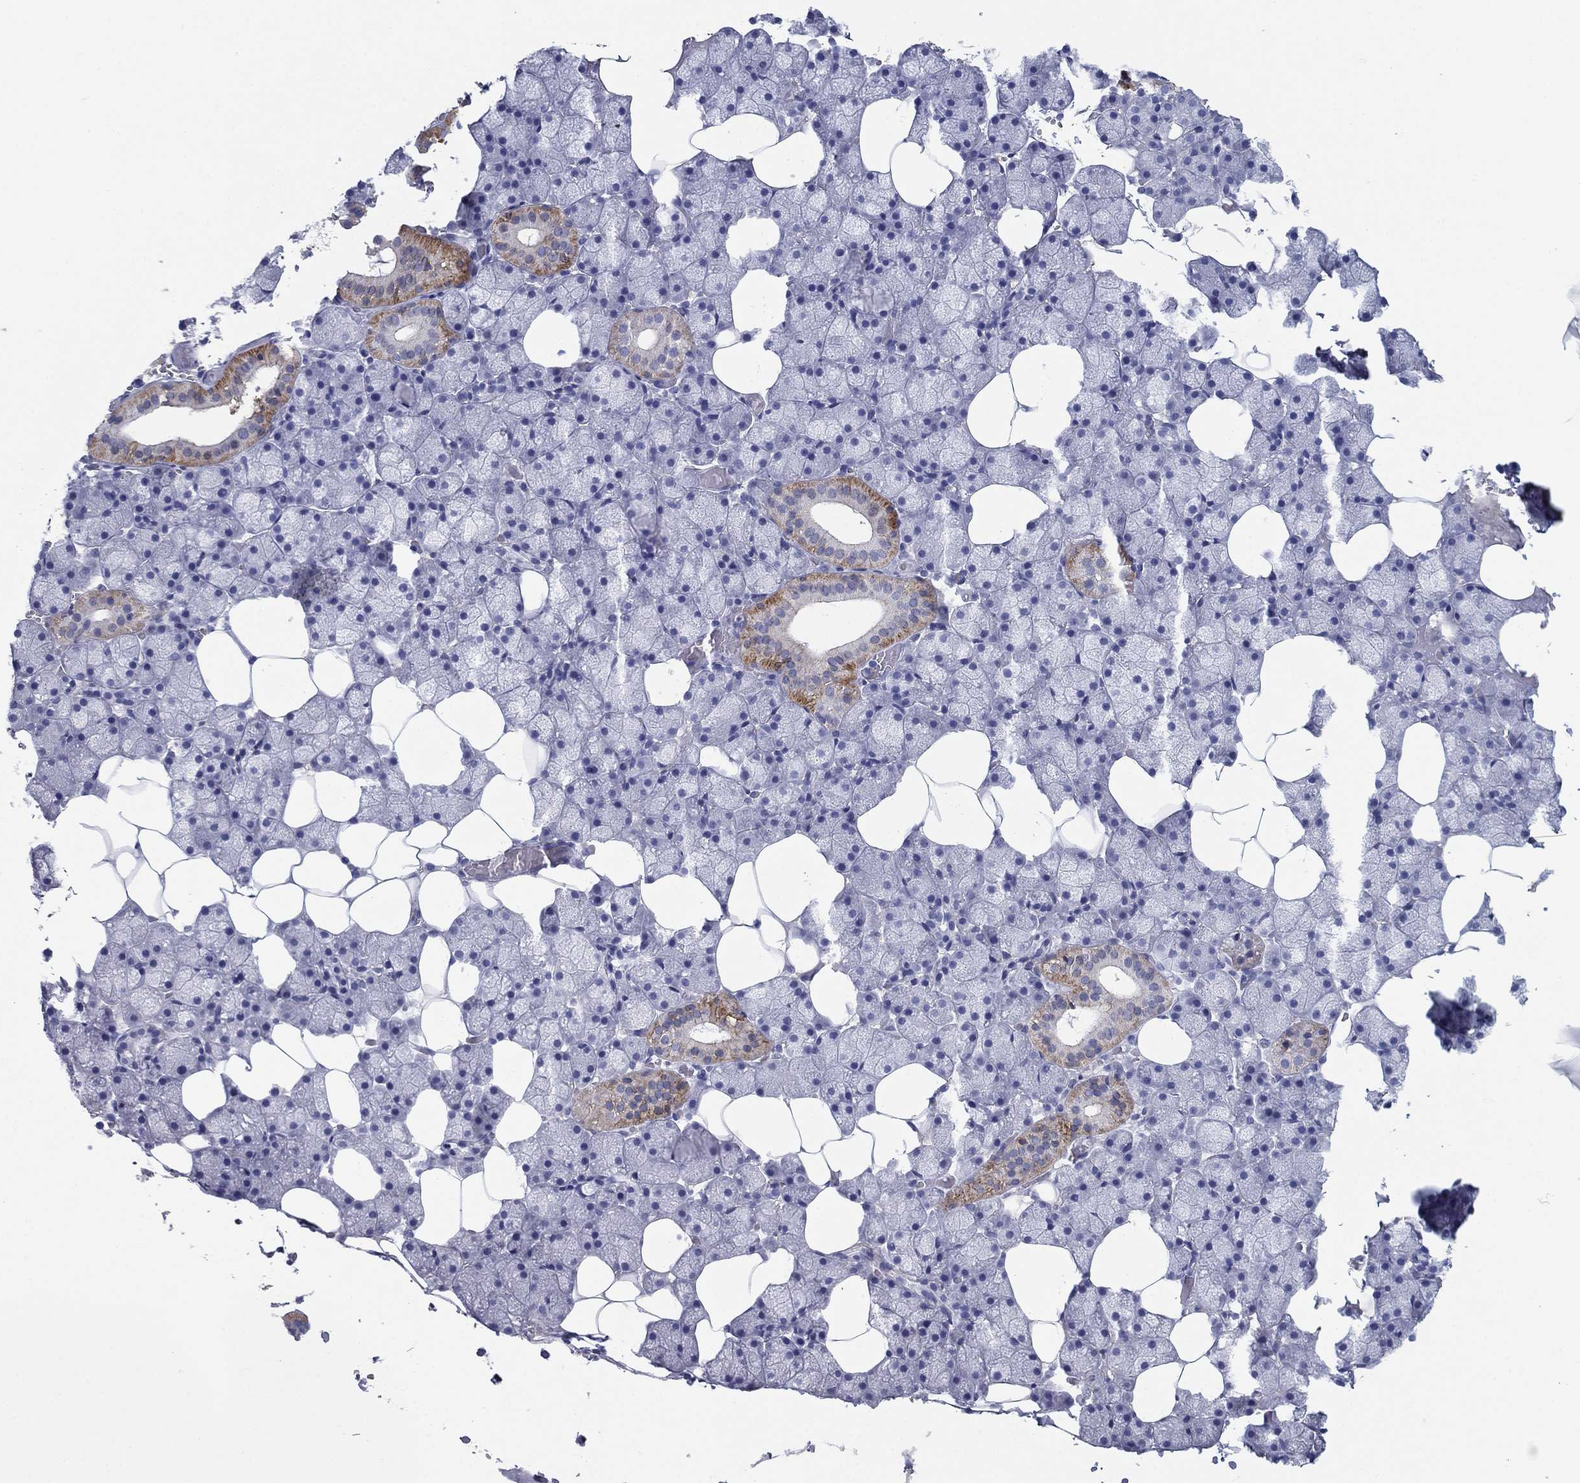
{"staining": {"intensity": "strong", "quantity": "<25%", "location": "cytoplasmic/membranous"}, "tissue": "salivary gland", "cell_type": "Glandular cells", "image_type": "normal", "snomed": [{"axis": "morphology", "description": "Normal tissue, NOS"}, {"axis": "topography", "description": "Salivary gland"}], "caption": "Salivary gland was stained to show a protein in brown. There is medium levels of strong cytoplasmic/membranous positivity in about <25% of glandular cells. (DAB IHC with brightfield microscopy, high magnification).", "gene": "GPC1", "patient": {"sex": "male", "age": 38}}